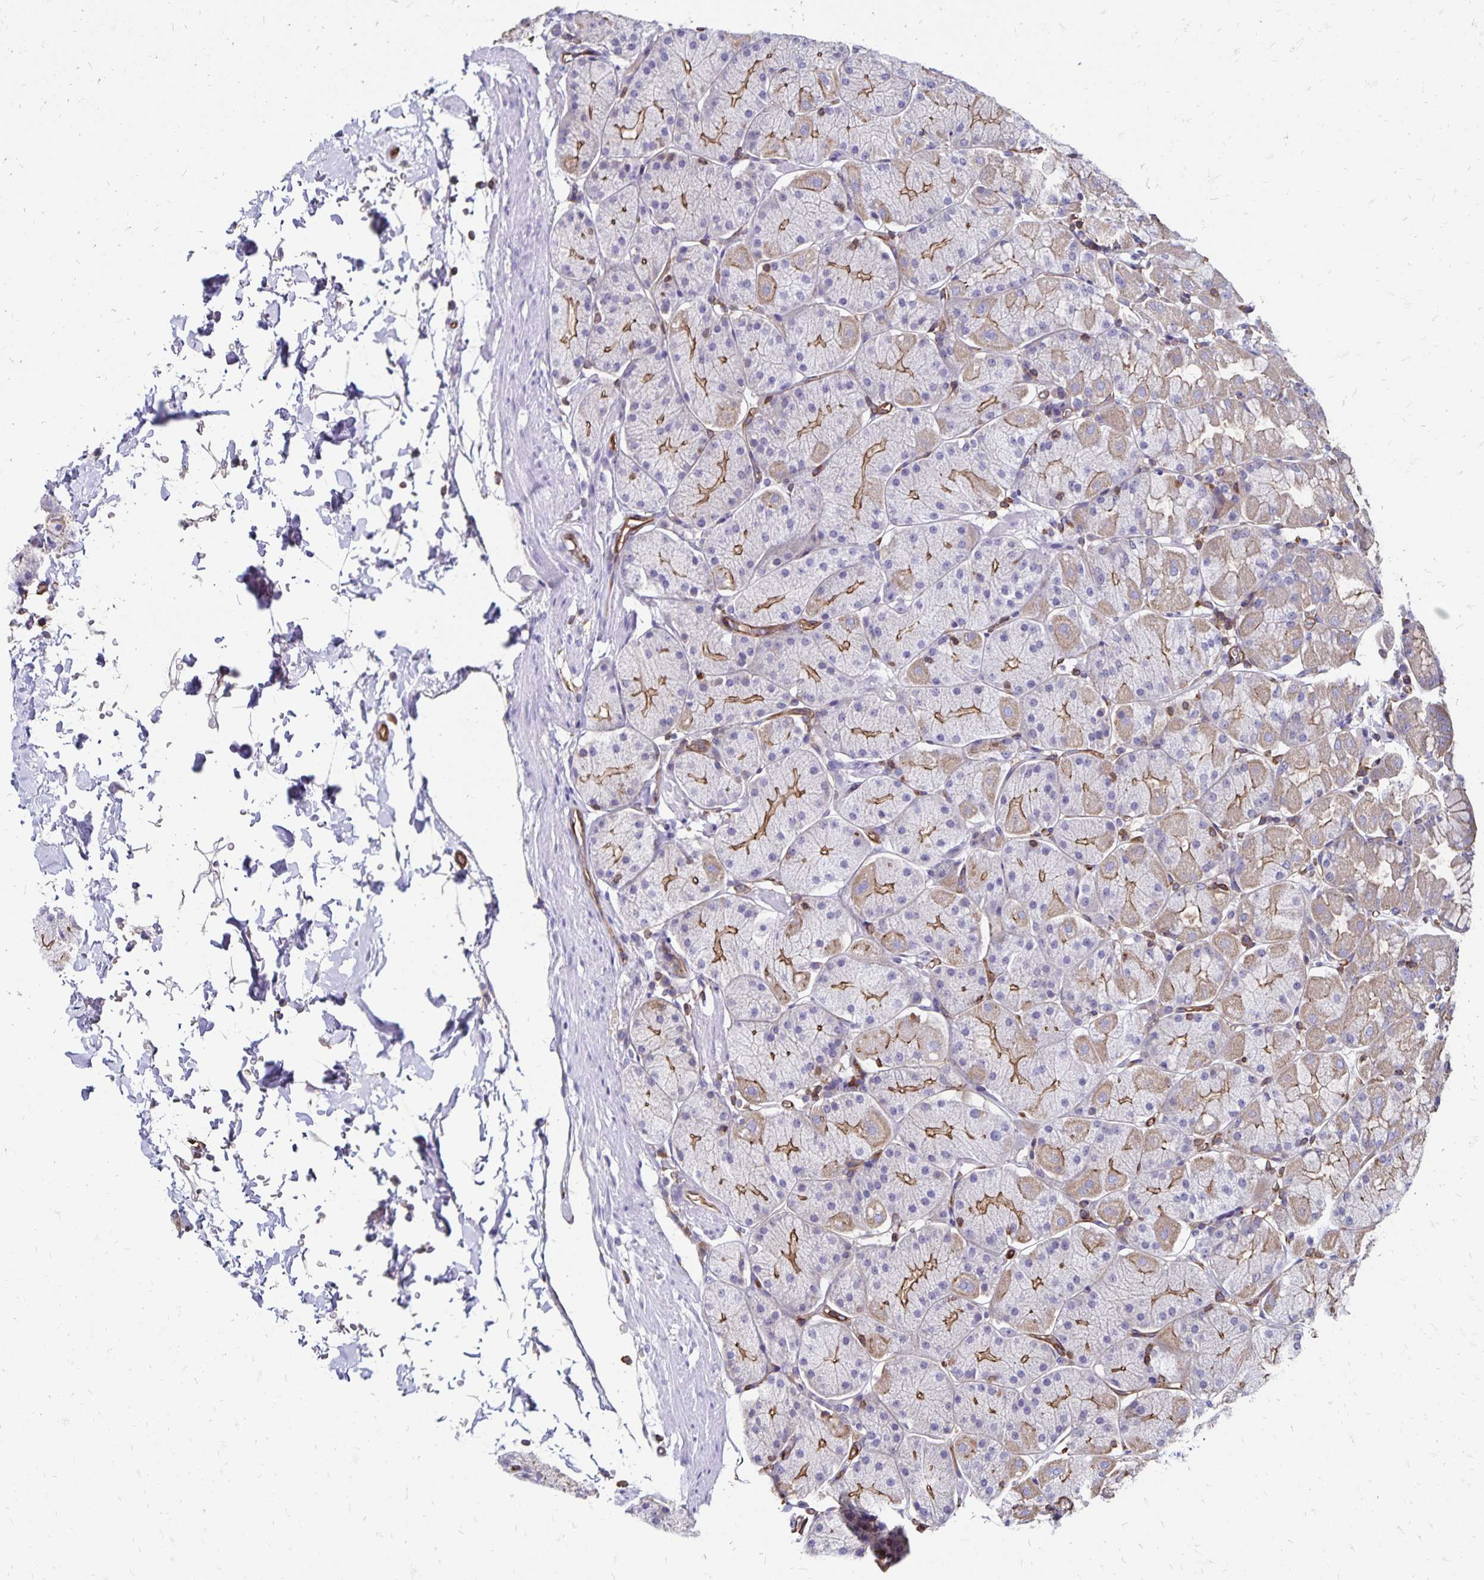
{"staining": {"intensity": "weak", "quantity": "25%-75%", "location": "cytoplasmic/membranous"}, "tissue": "stomach", "cell_type": "Glandular cells", "image_type": "normal", "snomed": [{"axis": "morphology", "description": "Normal tissue, NOS"}, {"axis": "topography", "description": "Stomach, upper"}, {"axis": "topography", "description": "Stomach"}], "caption": "About 25%-75% of glandular cells in benign human stomach reveal weak cytoplasmic/membranous protein positivity as visualized by brown immunohistochemical staining.", "gene": "RPRML", "patient": {"sex": "male", "age": 76}}